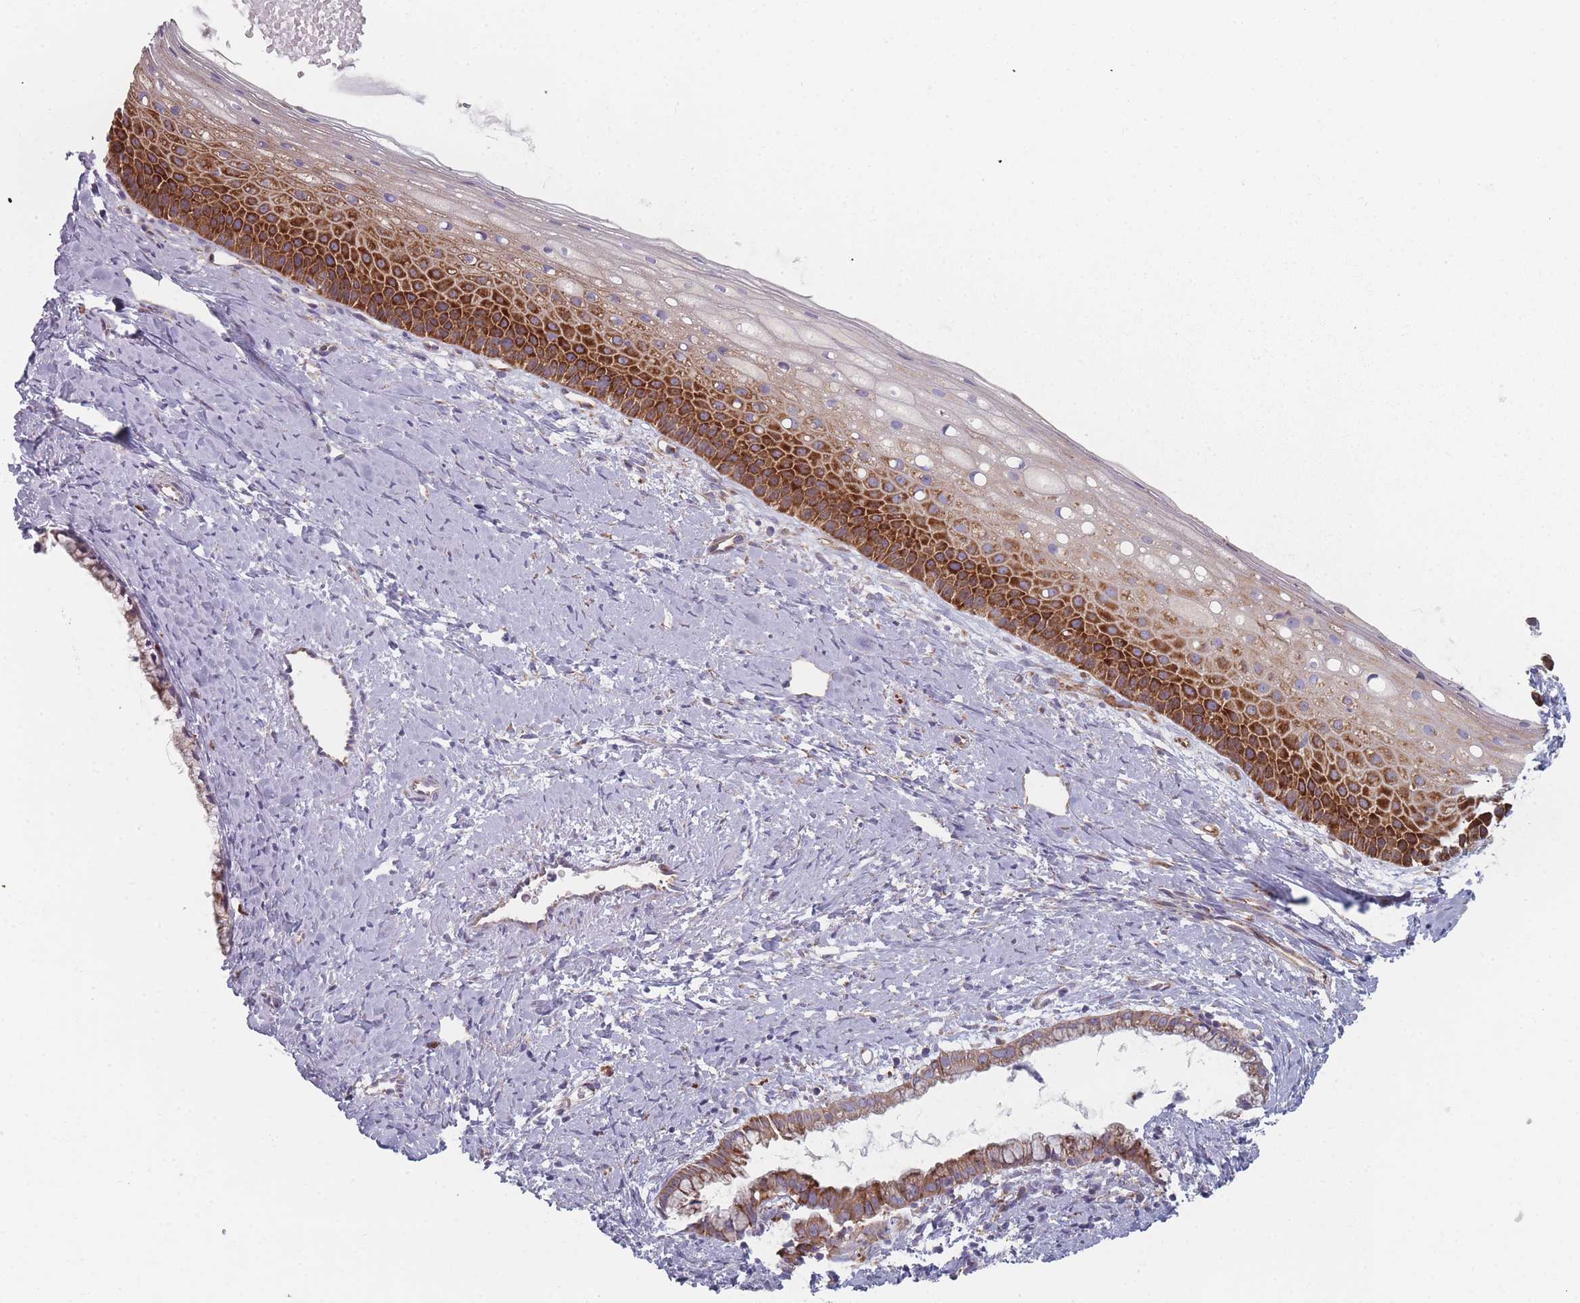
{"staining": {"intensity": "weak", "quantity": ">75%", "location": "cytoplasmic/membranous"}, "tissue": "cervix", "cell_type": "Glandular cells", "image_type": "normal", "snomed": [{"axis": "morphology", "description": "Normal tissue, NOS"}, {"axis": "topography", "description": "Cervix"}], "caption": "Immunohistochemical staining of unremarkable cervix shows weak cytoplasmic/membranous protein positivity in approximately >75% of glandular cells. Using DAB (brown) and hematoxylin (blue) stains, captured at high magnification using brightfield microscopy.", "gene": "CACNG5", "patient": {"sex": "female", "age": 57}}